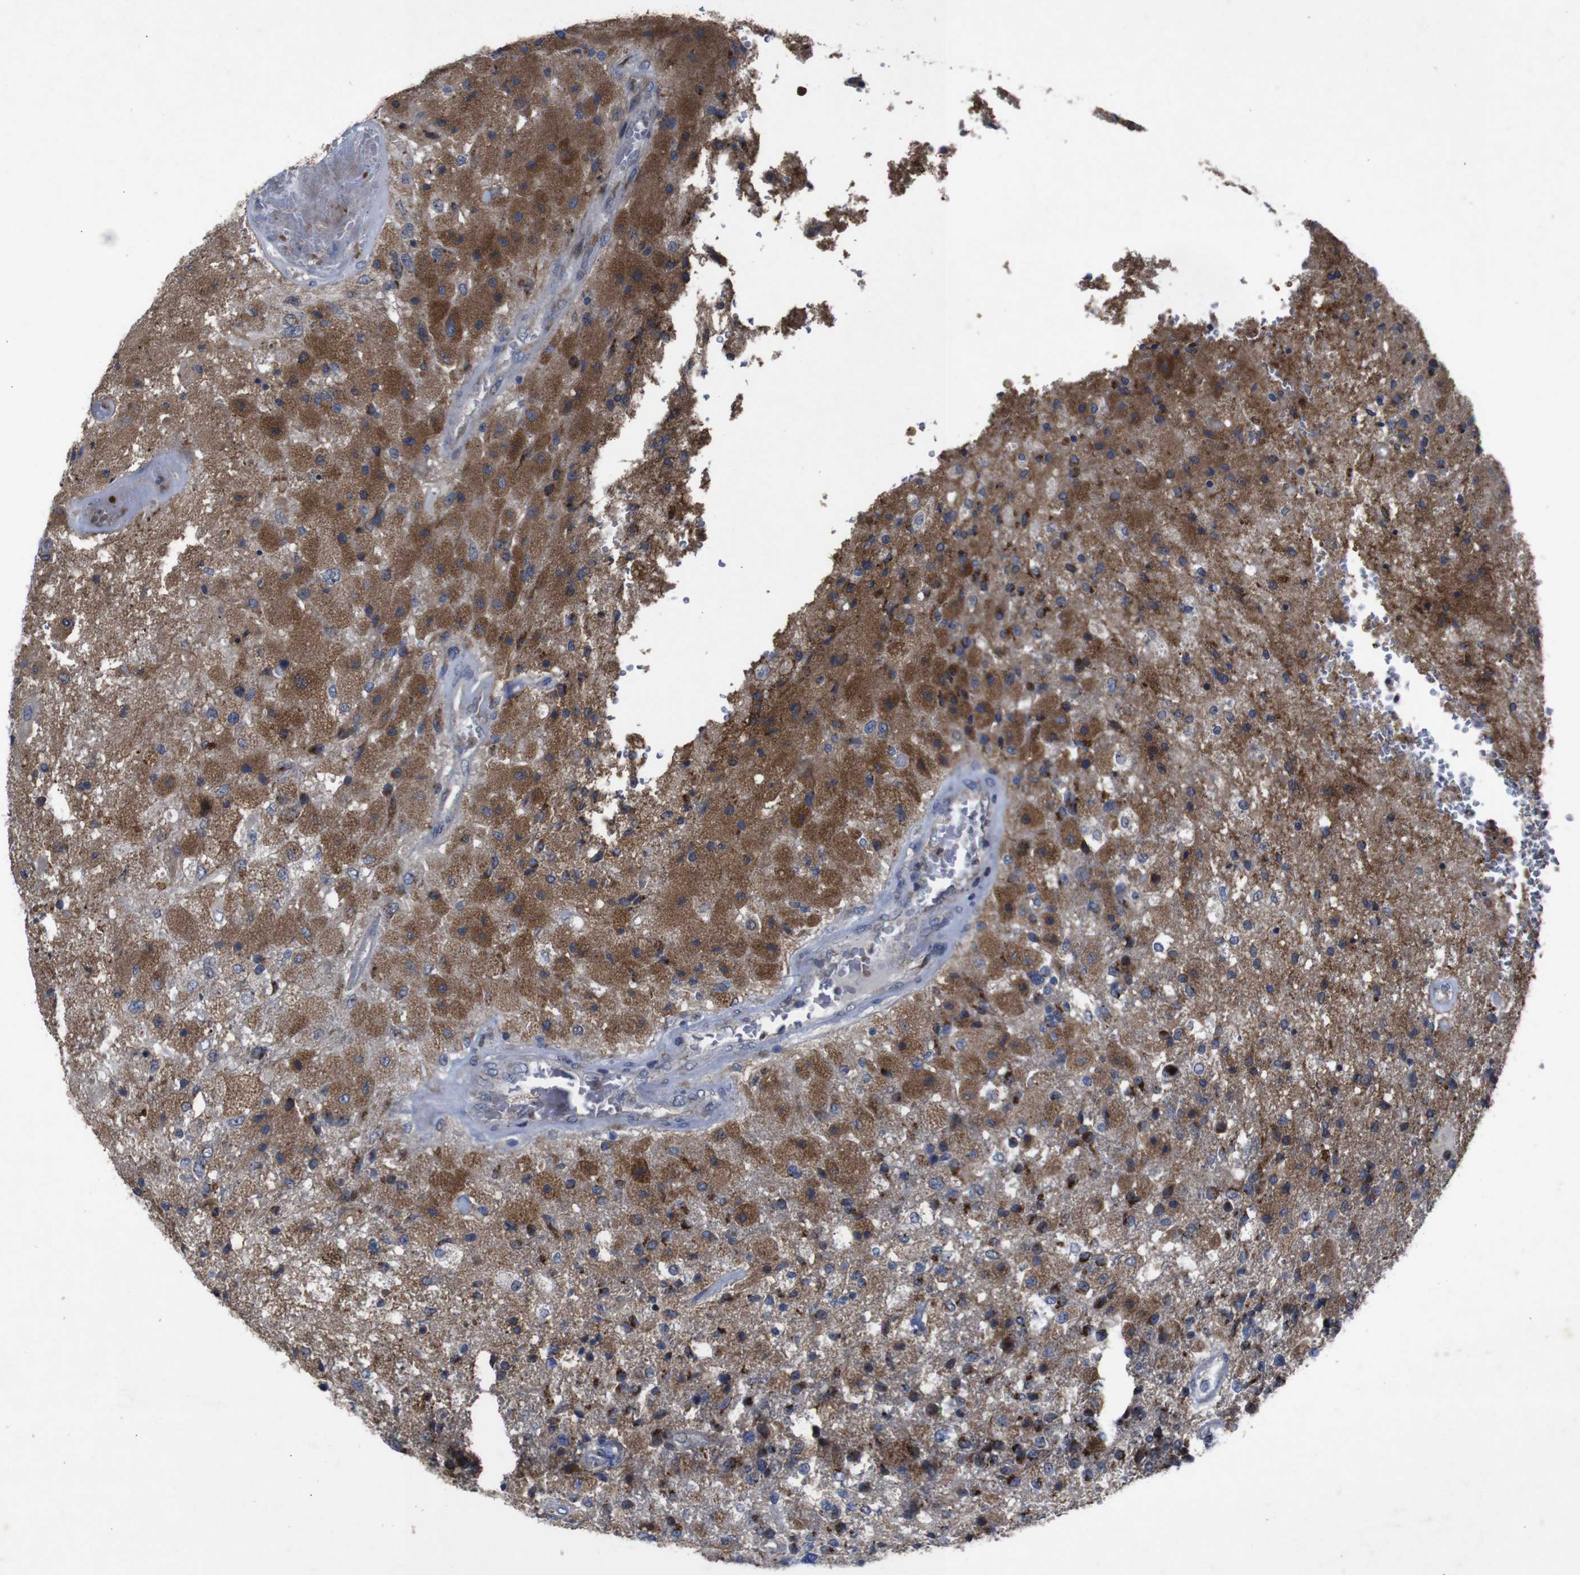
{"staining": {"intensity": "moderate", "quantity": ">75%", "location": "cytoplasmic/membranous"}, "tissue": "glioma", "cell_type": "Tumor cells", "image_type": "cancer", "snomed": [{"axis": "morphology", "description": "Normal tissue, NOS"}, {"axis": "morphology", "description": "Glioma, malignant, High grade"}, {"axis": "topography", "description": "Cerebral cortex"}], "caption": "Human glioma stained with a protein marker reveals moderate staining in tumor cells.", "gene": "CHST10", "patient": {"sex": "male", "age": 77}}